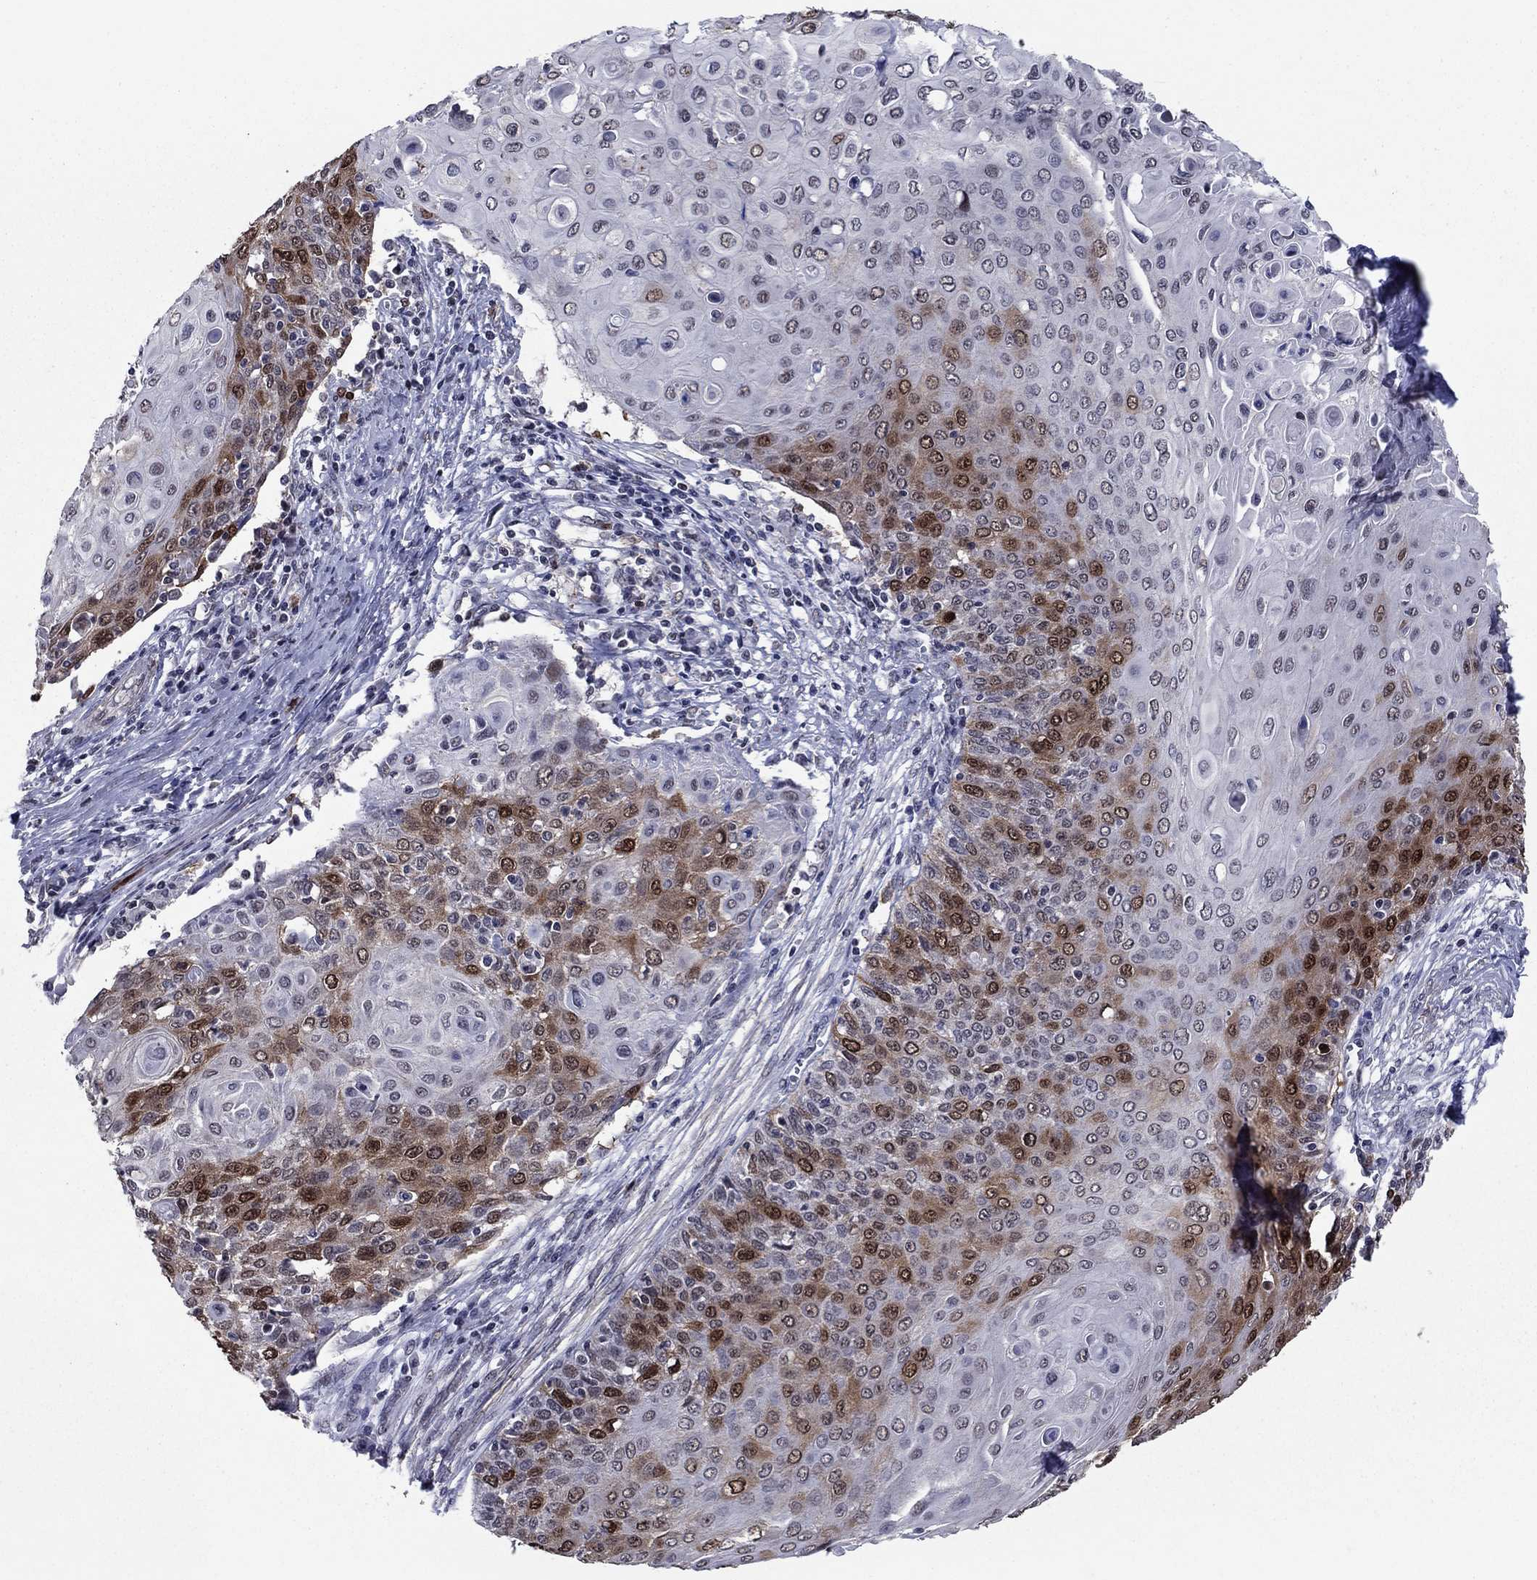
{"staining": {"intensity": "strong", "quantity": "<25%", "location": "cytoplasmic/membranous,nuclear"}, "tissue": "cervical cancer", "cell_type": "Tumor cells", "image_type": "cancer", "snomed": [{"axis": "morphology", "description": "Squamous cell carcinoma, NOS"}, {"axis": "topography", "description": "Cervix"}], "caption": "This is an image of immunohistochemistry (IHC) staining of cervical squamous cell carcinoma, which shows strong positivity in the cytoplasmic/membranous and nuclear of tumor cells.", "gene": "TYMS", "patient": {"sex": "female", "age": 39}}